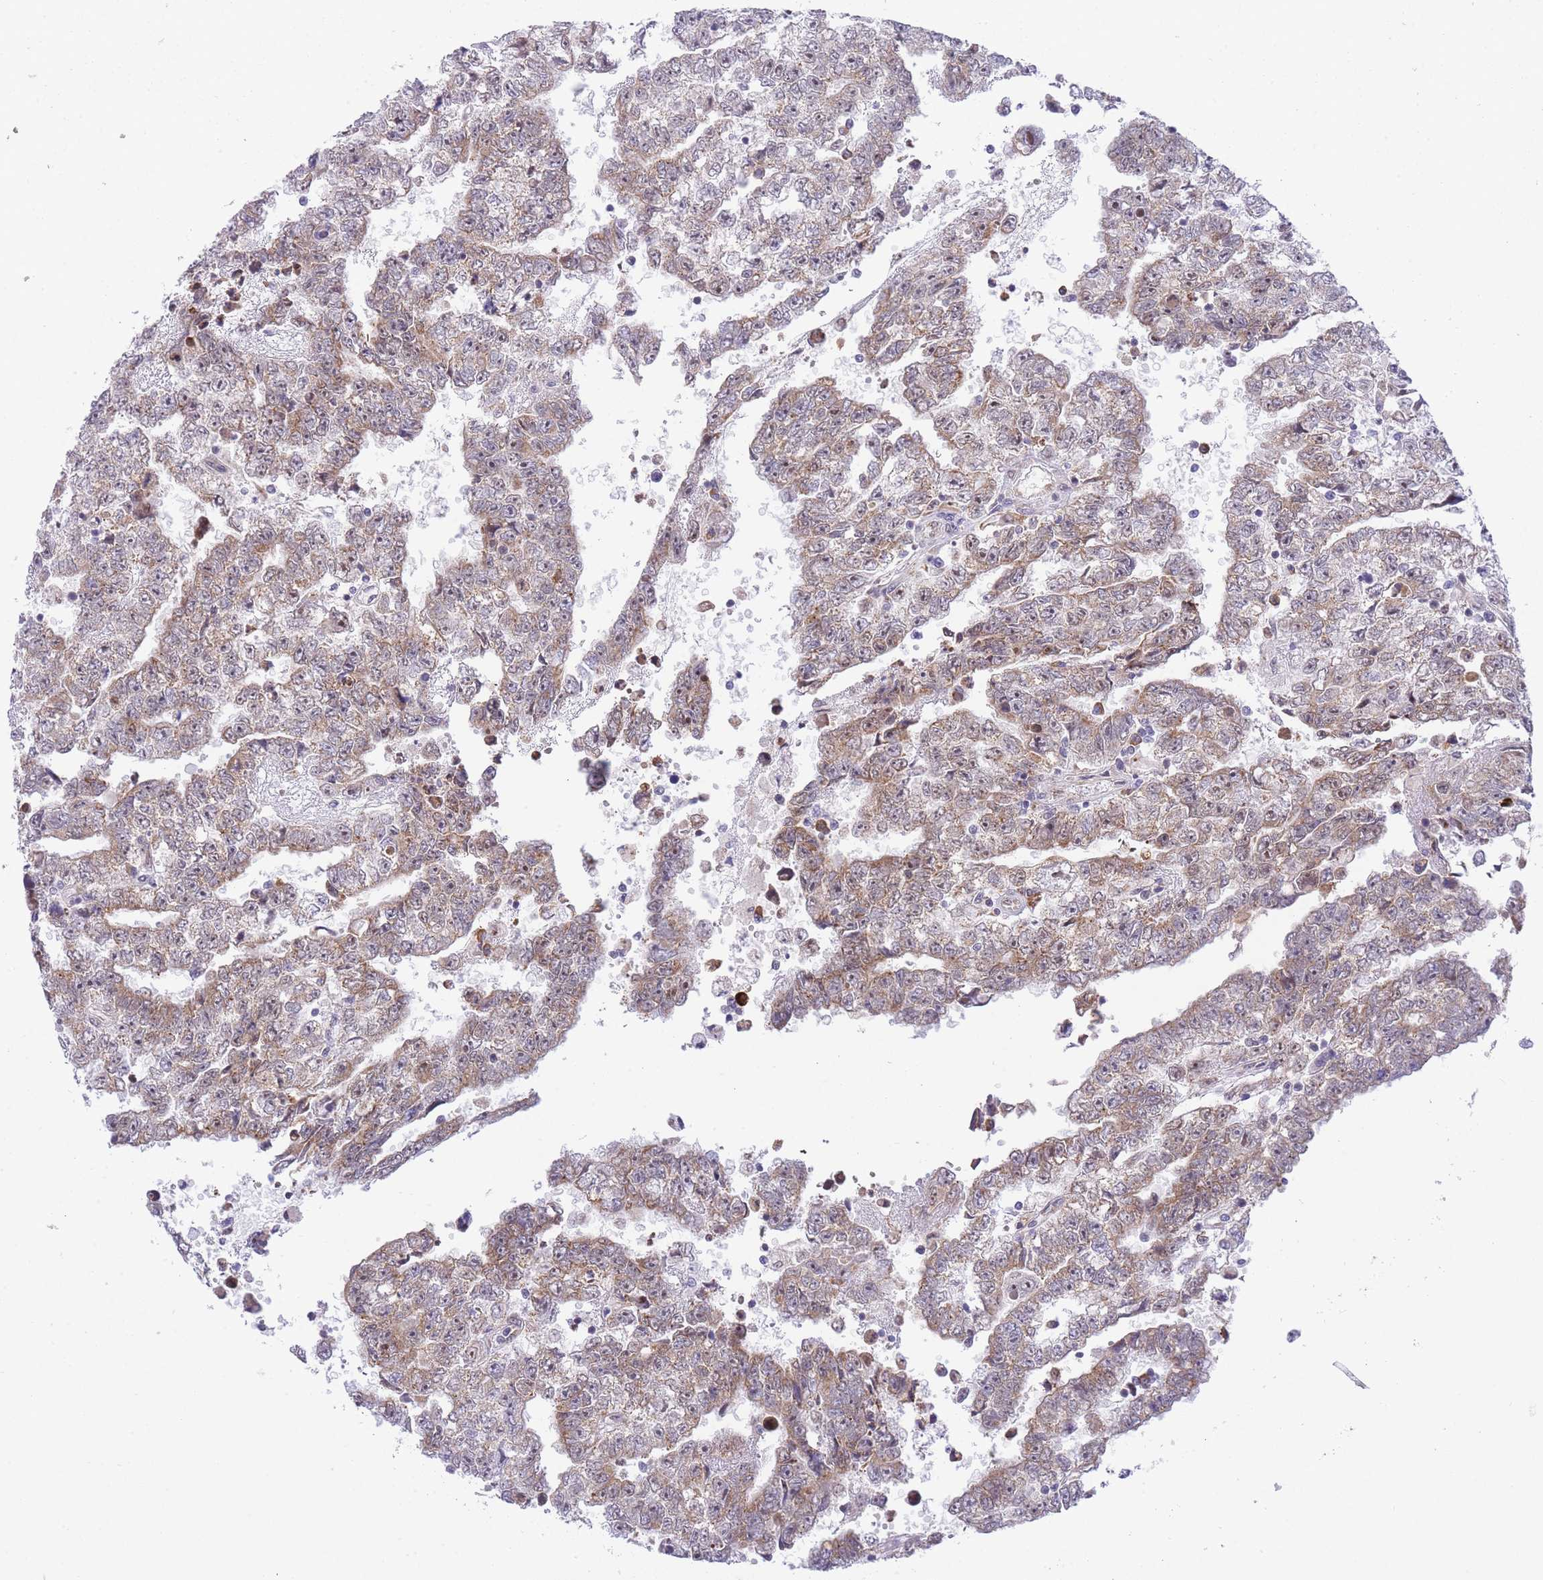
{"staining": {"intensity": "strong", "quantity": "25%-75%", "location": "cytoplasmic/membranous"}, "tissue": "testis cancer", "cell_type": "Tumor cells", "image_type": "cancer", "snomed": [{"axis": "morphology", "description": "Carcinoma, Embryonal, NOS"}, {"axis": "topography", "description": "Testis"}], "caption": "Testis embryonal carcinoma was stained to show a protein in brown. There is high levels of strong cytoplasmic/membranous staining in approximately 25%-75% of tumor cells. (DAB IHC with brightfield microscopy, high magnification).", "gene": "EXOSC8", "patient": {"sex": "male", "age": 25}}